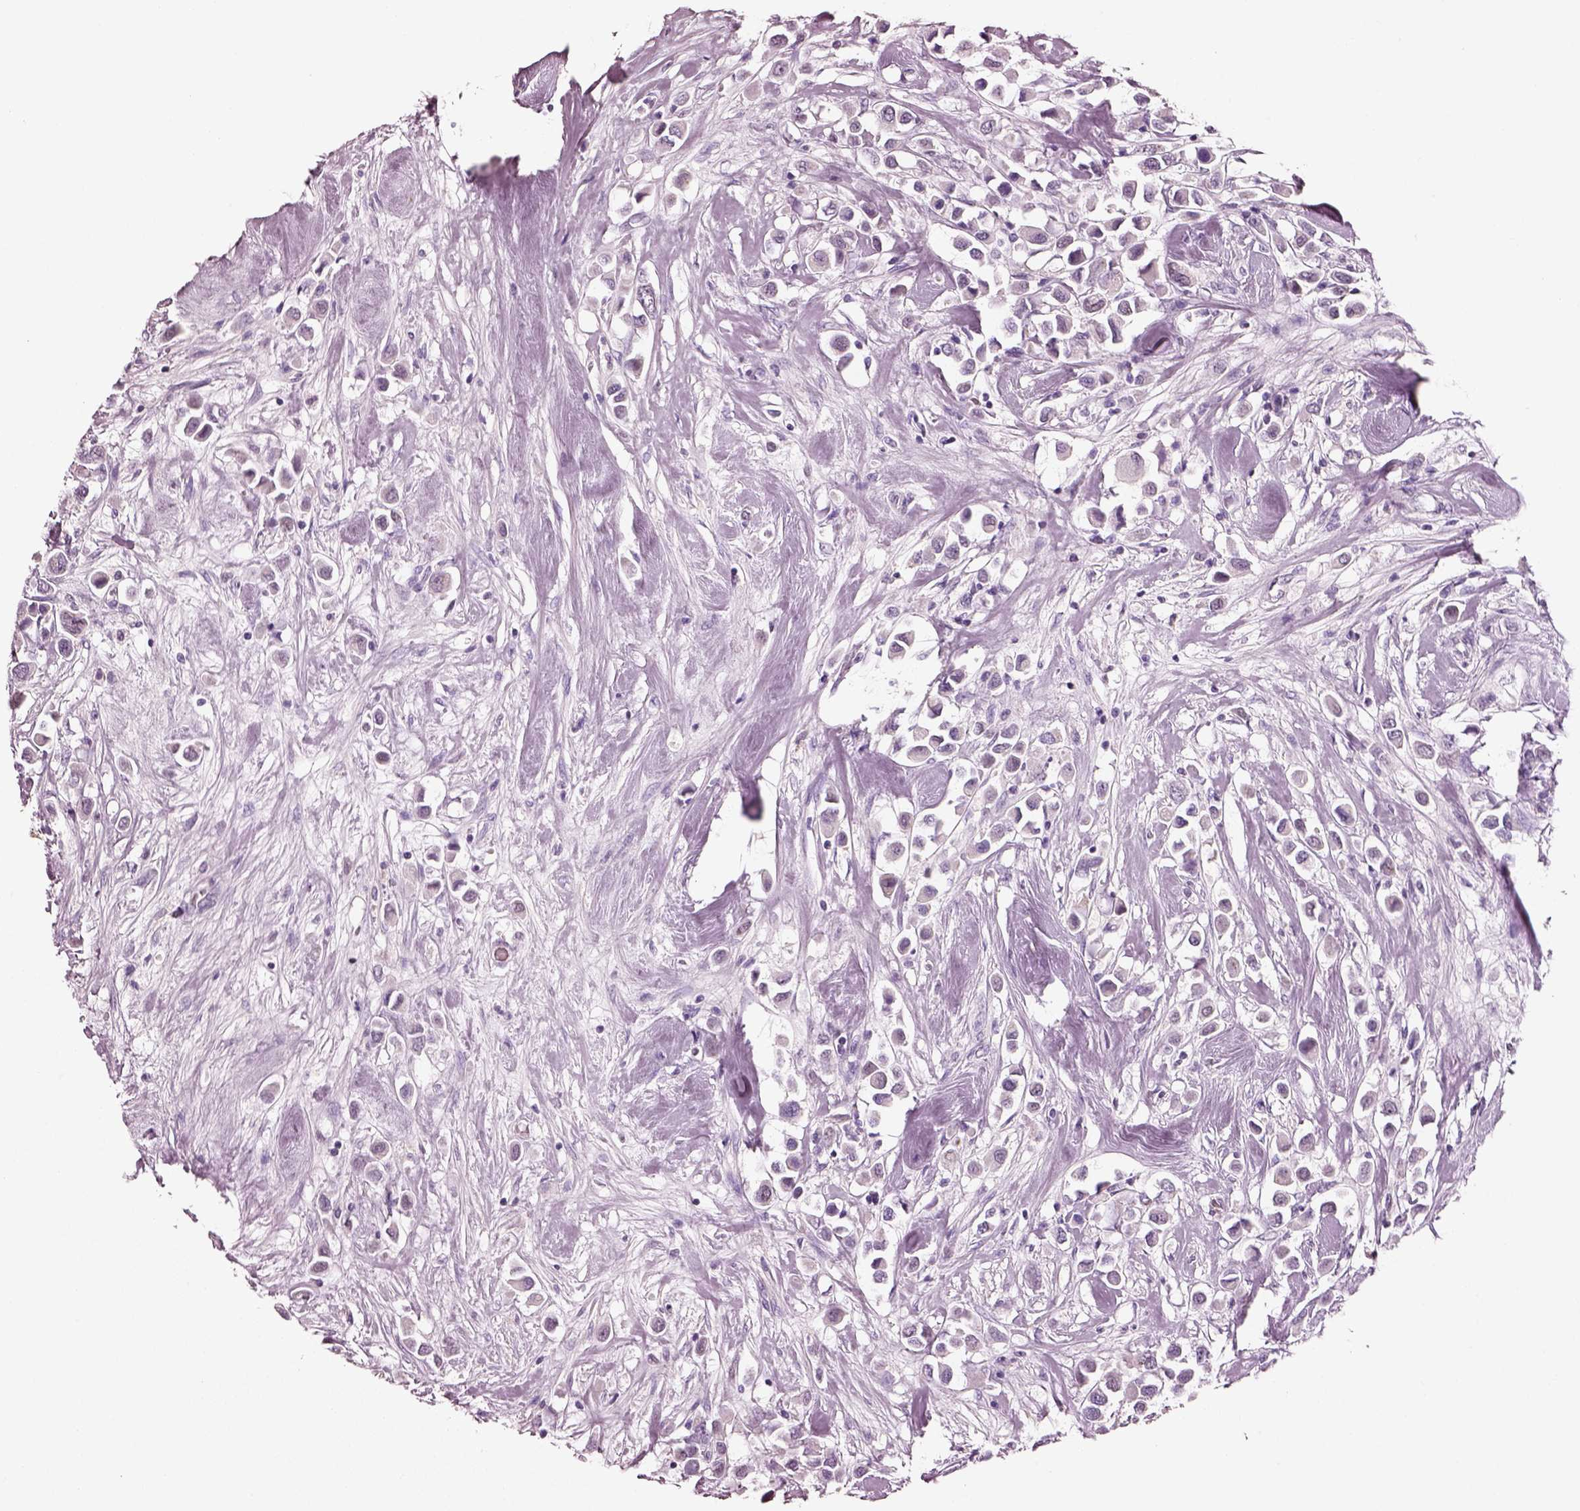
{"staining": {"intensity": "negative", "quantity": "none", "location": "none"}, "tissue": "breast cancer", "cell_type": "Tumor cells", "image_type": "cancer", "snomed": [{"axis": "morphology", "description": "Duct carcinoma"}, {"axis": "topography", "description": "Breast"}], "caption": "Immunohistochemistry of breast cancer displays no expression in tumor cells.", "gene": "ELSPBP1", "patient": {"sex": "female", "age": 61}}